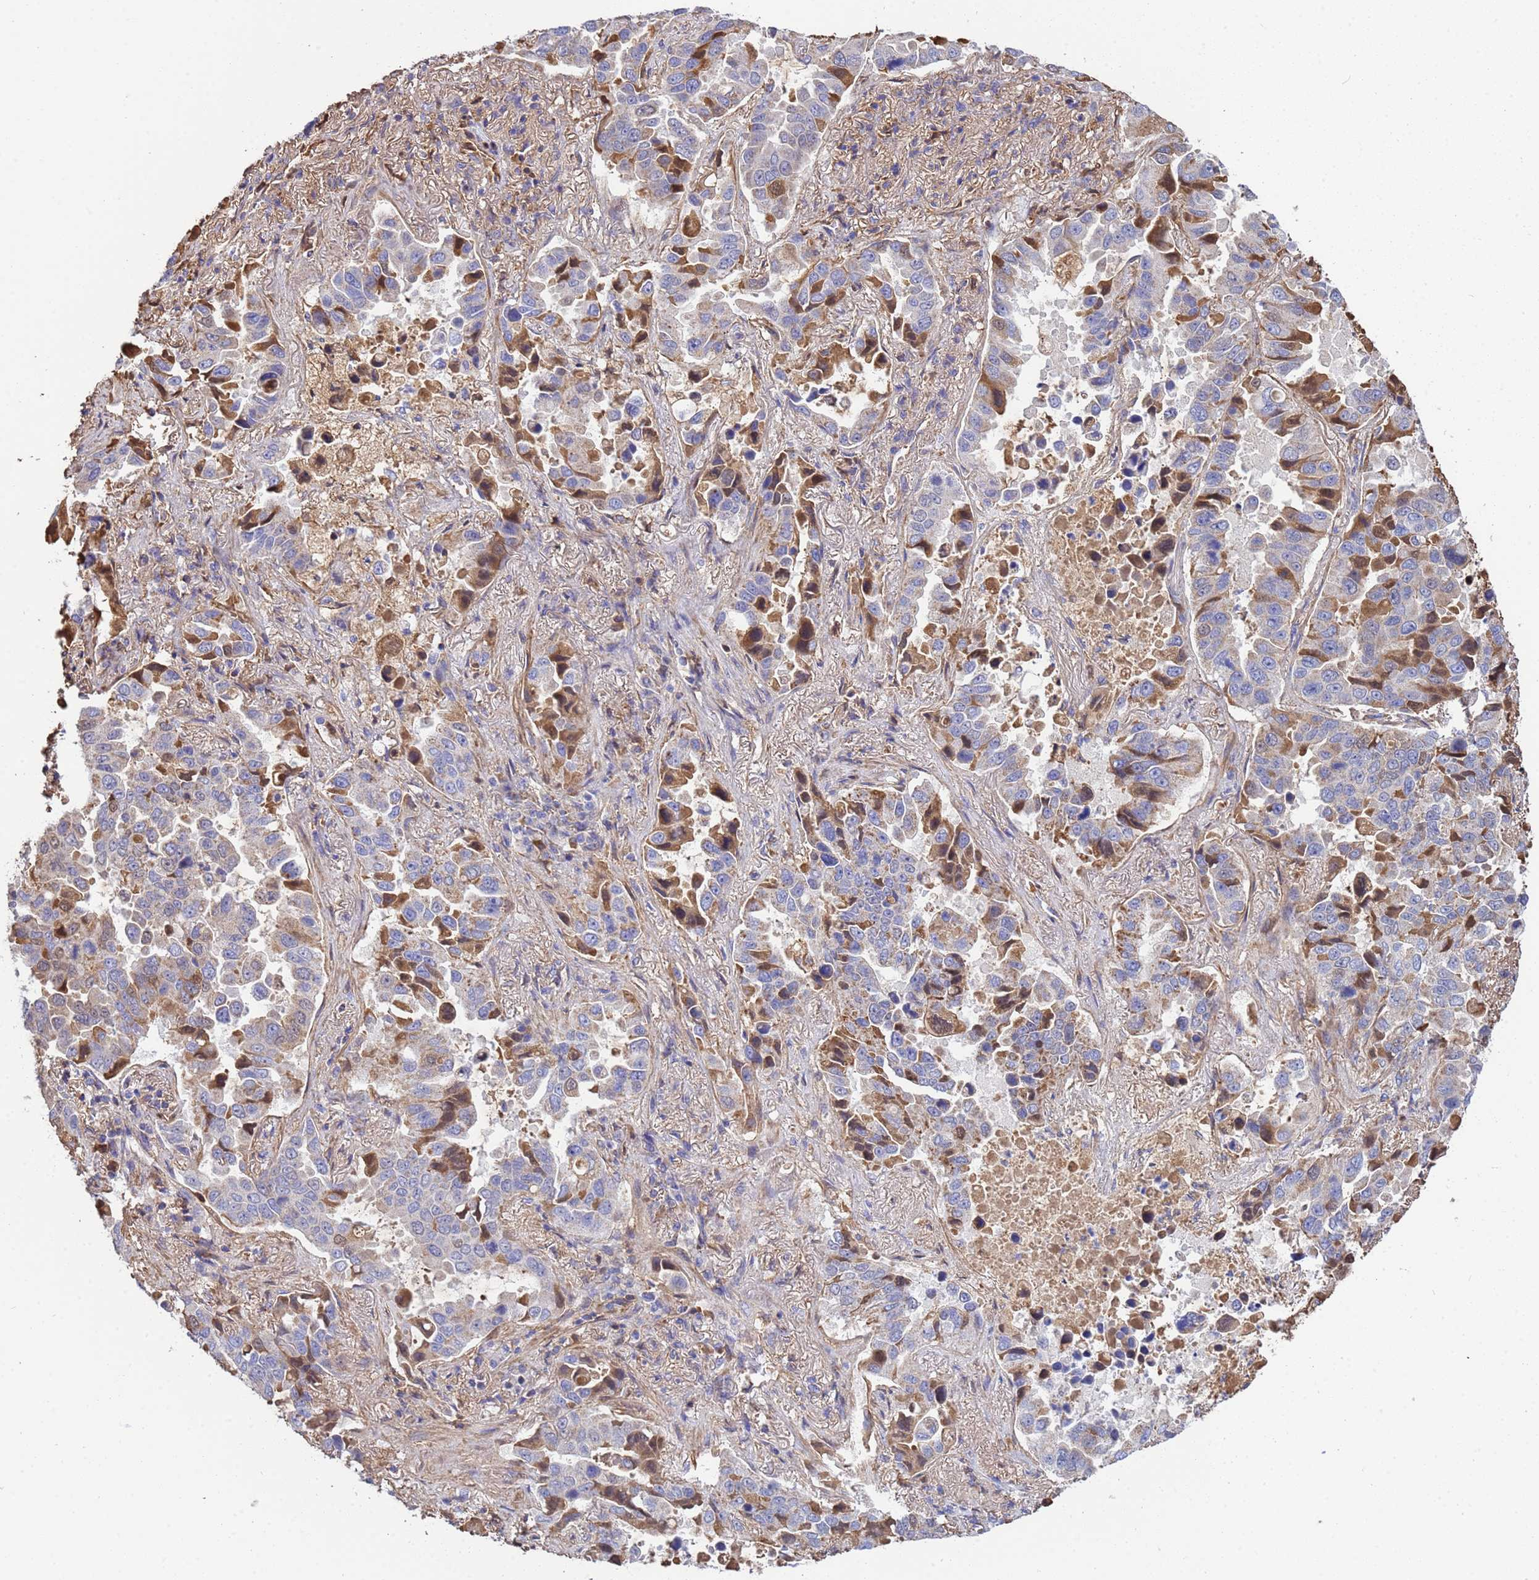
{"staining": {"intensity": "moderate", "quantity": "<25%", "location": "cytoplasmic/membranous,nuclear"}, "tissue": "lung cancer", "cell_type": "Tumor cells", "image_type": "cancer", "snomed": [{"axis": "morphology", "description": "Adenocarcinoma, NOS"}, {"axis": "topography", "description": "Lung"}], "caption": "A micrograph of lung cancer stained for a protein demonstrates moderate cytoplasmic/membranous and nuclear brown staining in tumor cells.", "gene": "GLUD1", "patient": {"sex": "male", "age": 64}}